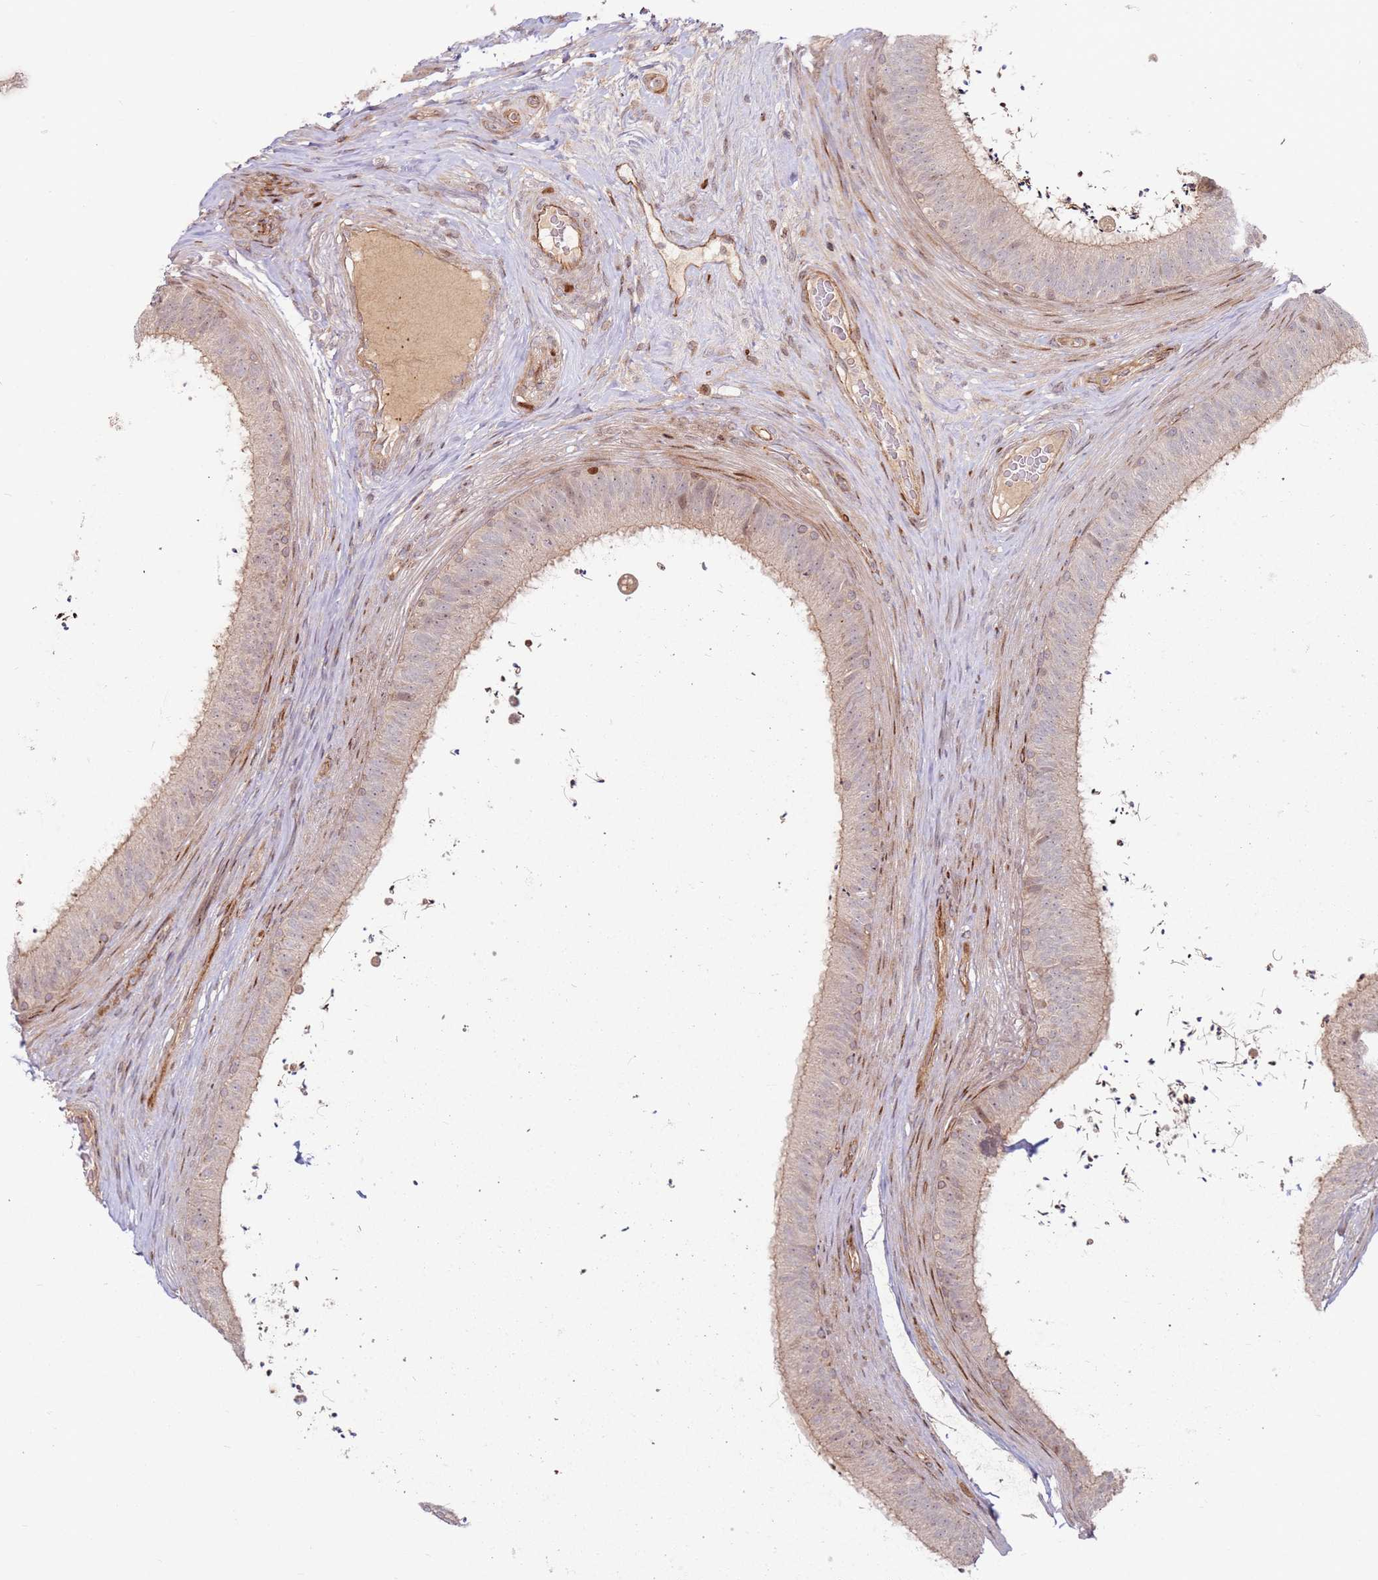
{"staining": {"intensity": "strong", "quantity": "<25%", "location": "cytoplasmic/membranous,nuclear"}, "tissue": "epididymis", "cell_type": "Glandular cells", "image_type": "normal", "snomed": [{"axis": "morphology", "description": "Normal tissue, NOS"}, {"axis": "topography", "description": "Testis"}, {"axis": "topography", "description": "Epididymis"}], "caption": "Immunohistochemical staining of normal human epididymis reveals strong cytoplasmic/membranous,nuclear protein positivity in about <25% of glandular cells. Using DAB (brown) and hematoxylin (blue) stains, captured at high magnification using brightfield microscopy.", "gene": "TMEM233", "patient": {"sex": "male", "age": 41}}